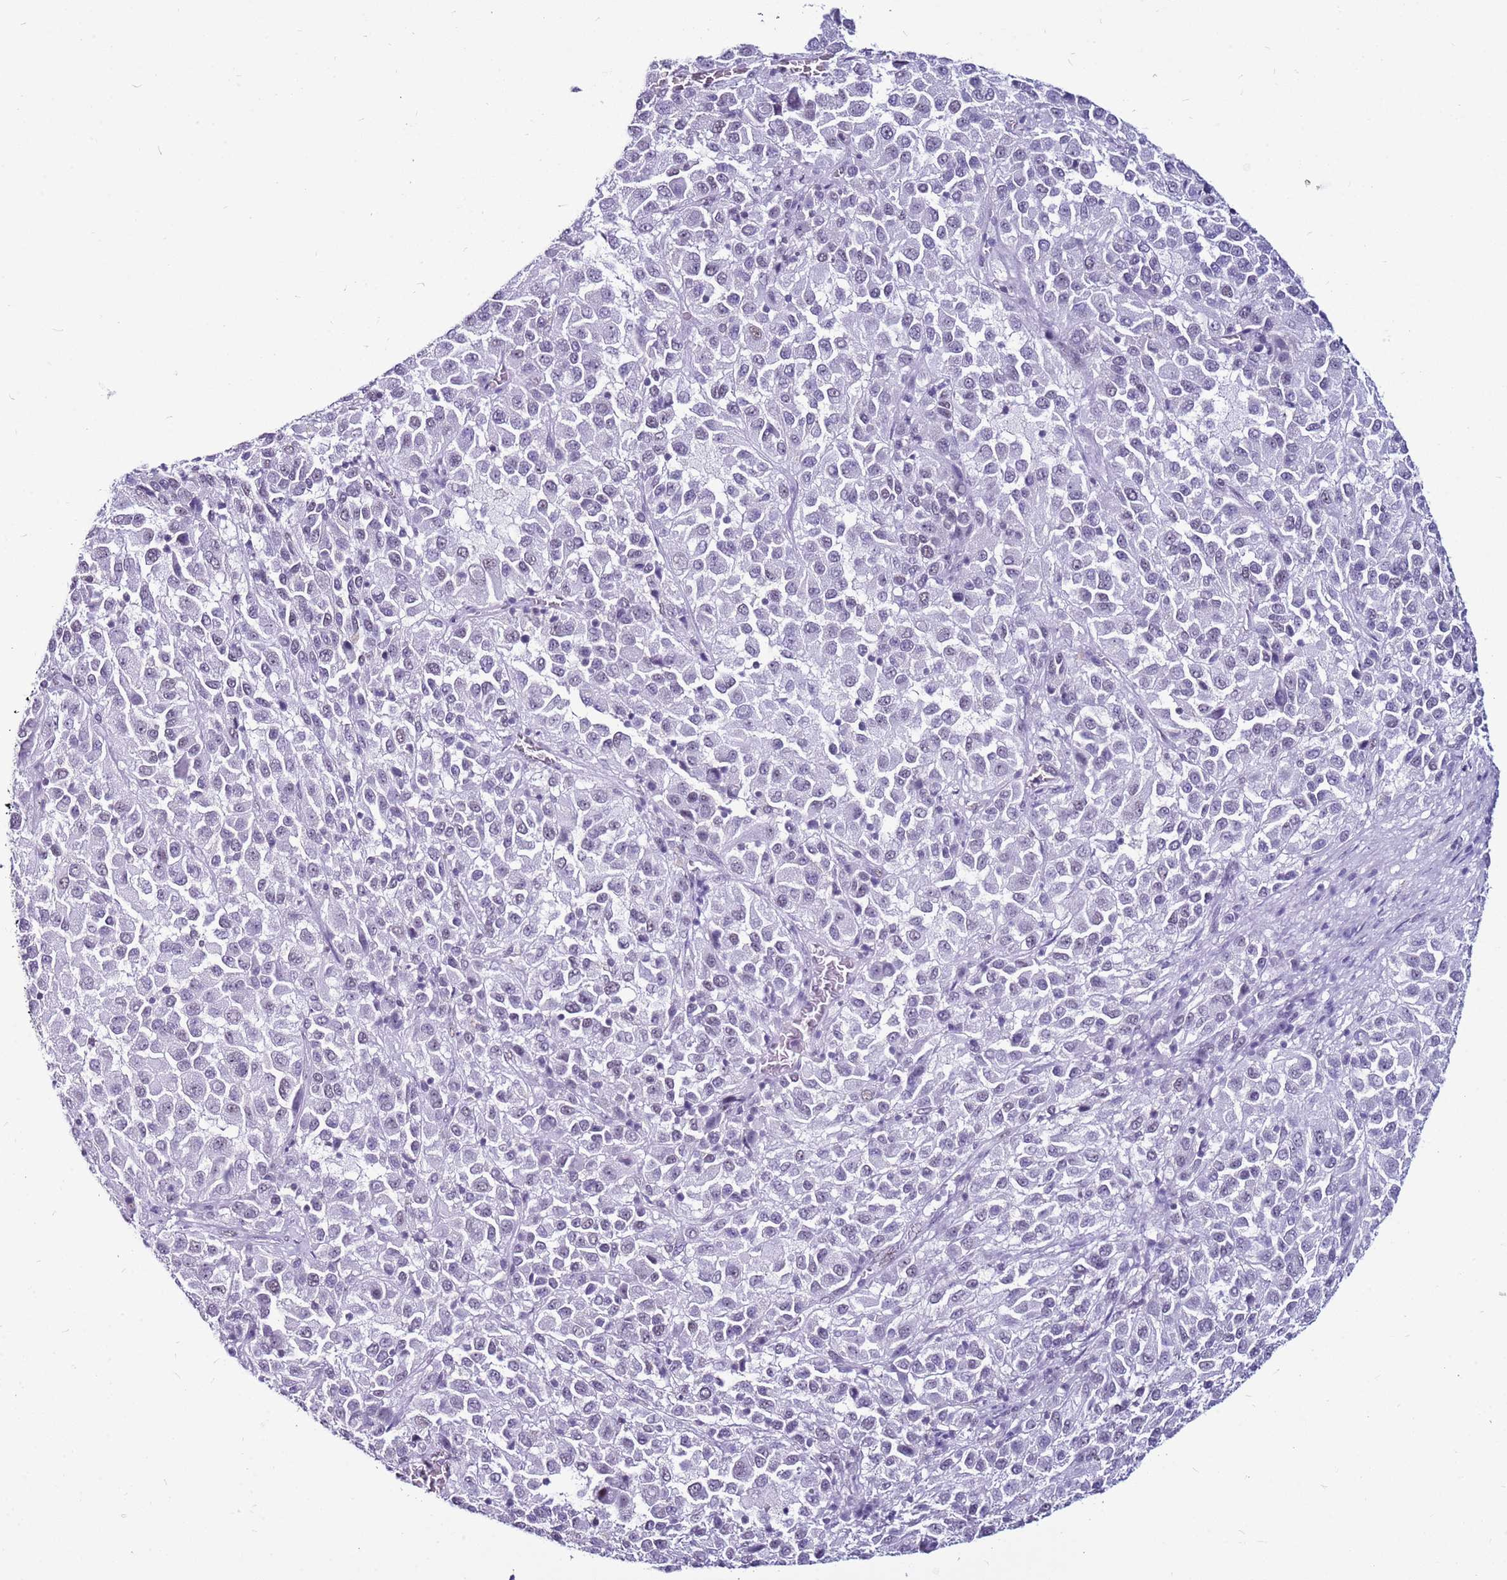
{"staining": {"intensity": "negative", "quantity": "none", "location": "none"}, "tissue": "melanoma", "cell_type": "Tumor cells", "image_type": "cancer", "snomed": [{"axis": "morphology", "description": "Malignant melanoma, Metastatic site"}, {"axis": "topography", "description": "Lung"}], "caption": "Tumor cells show no significant staining in malignant melanoma (metastatic site). (DAB immunohistochemistry with hematoxylin counter stain).", "gene": "DHX15", "patient": {"sex": "male", "age": 64}}